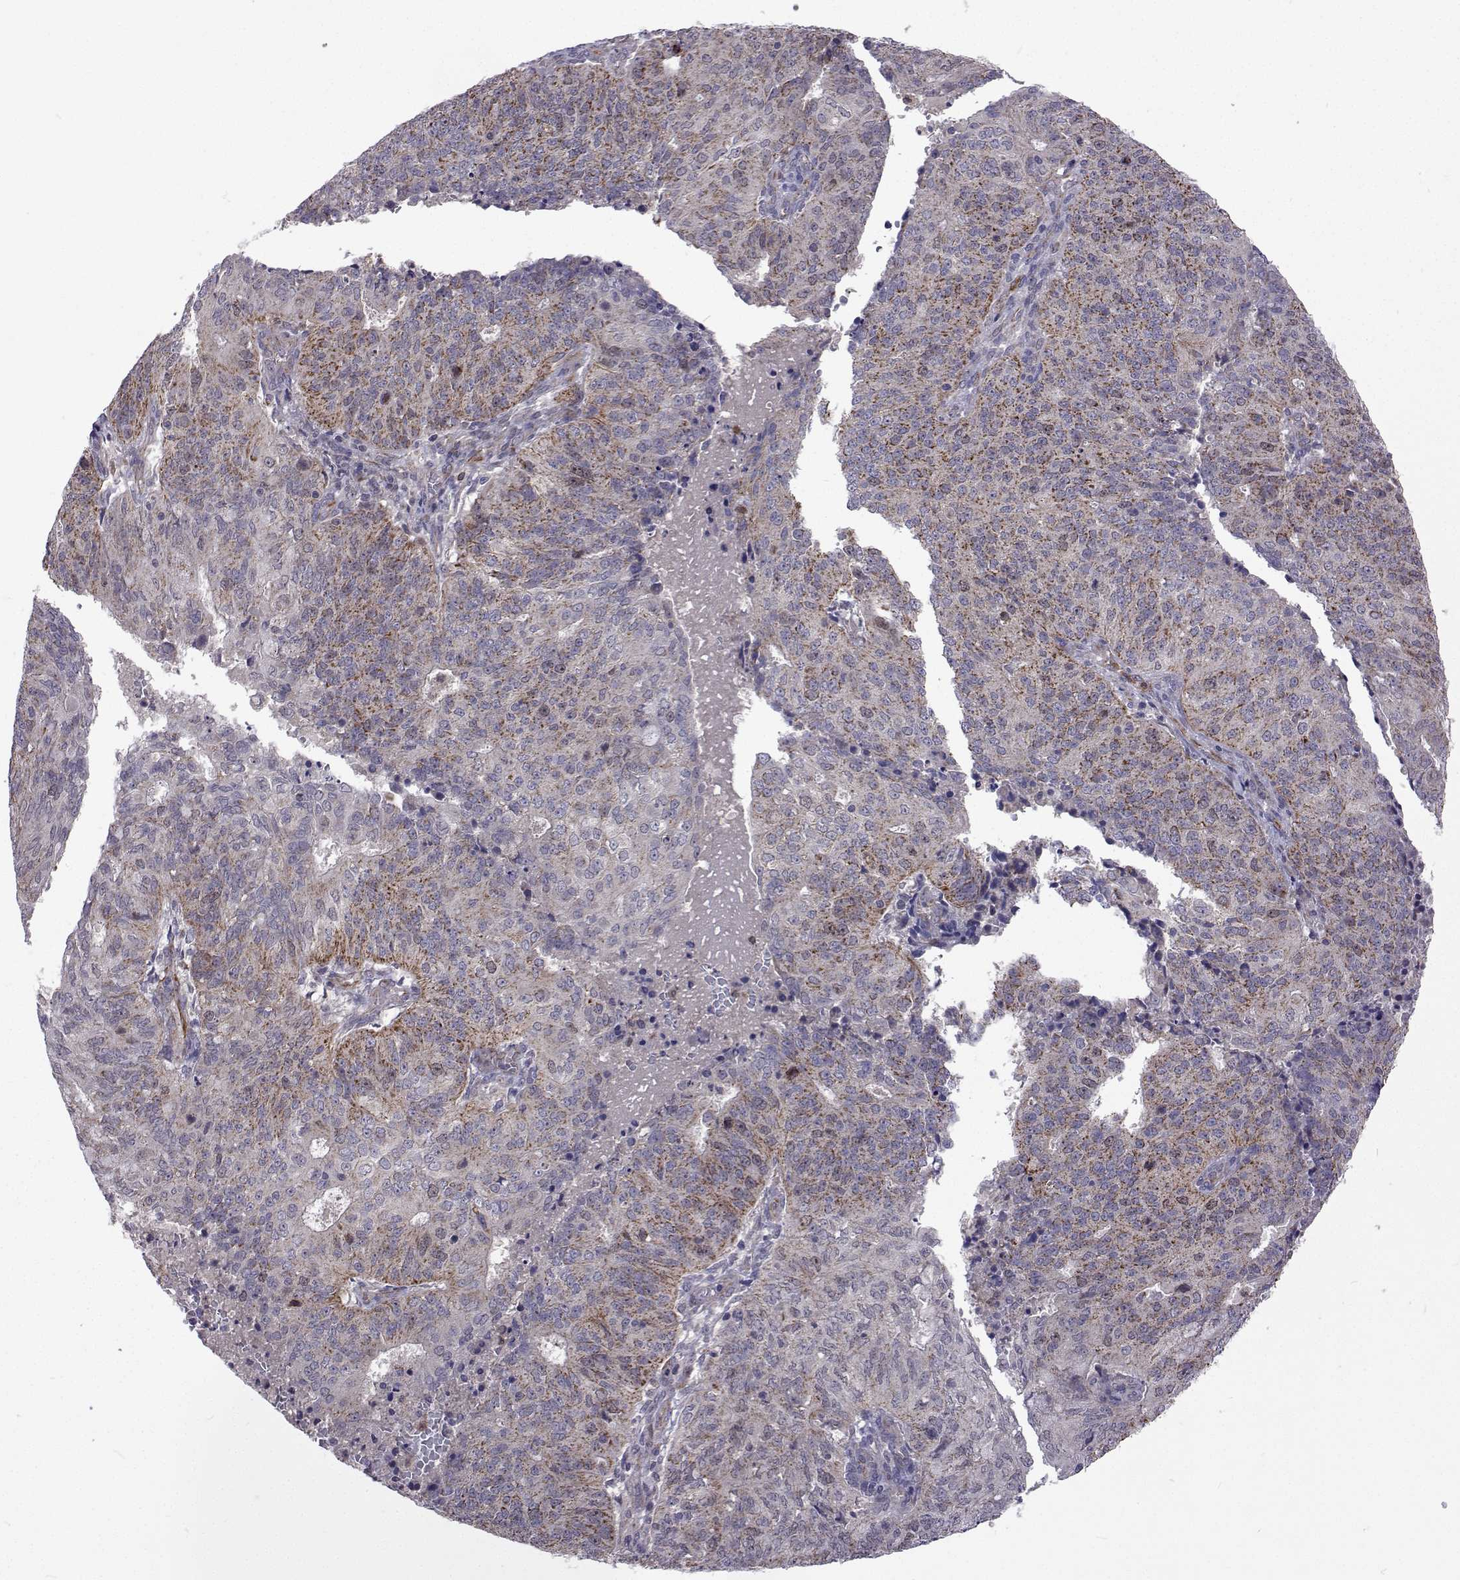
{"staining": {"intensity": "moderate", "quantity": "25%-75%", "location": "cytoplasmic/membranous"}, "tissue": "endometrial cancer", "cell_type": "Tumor cells", "image_type": "cancer", "snomed": [{"axis": "morphology", "description": "Adenocarcinoma, NOS"}, {"axis": "topography", "description": "Endometrium"}], "caption": "A photomicrograph showing moderate cytoplasmic/membranous expression in about 25%-75% of tumor cells in endometrial cancer, as visualized by brown immunohistochemical staining.", "gene": "DHTKD1", "patient": {"sex": "female", "age": 82}}